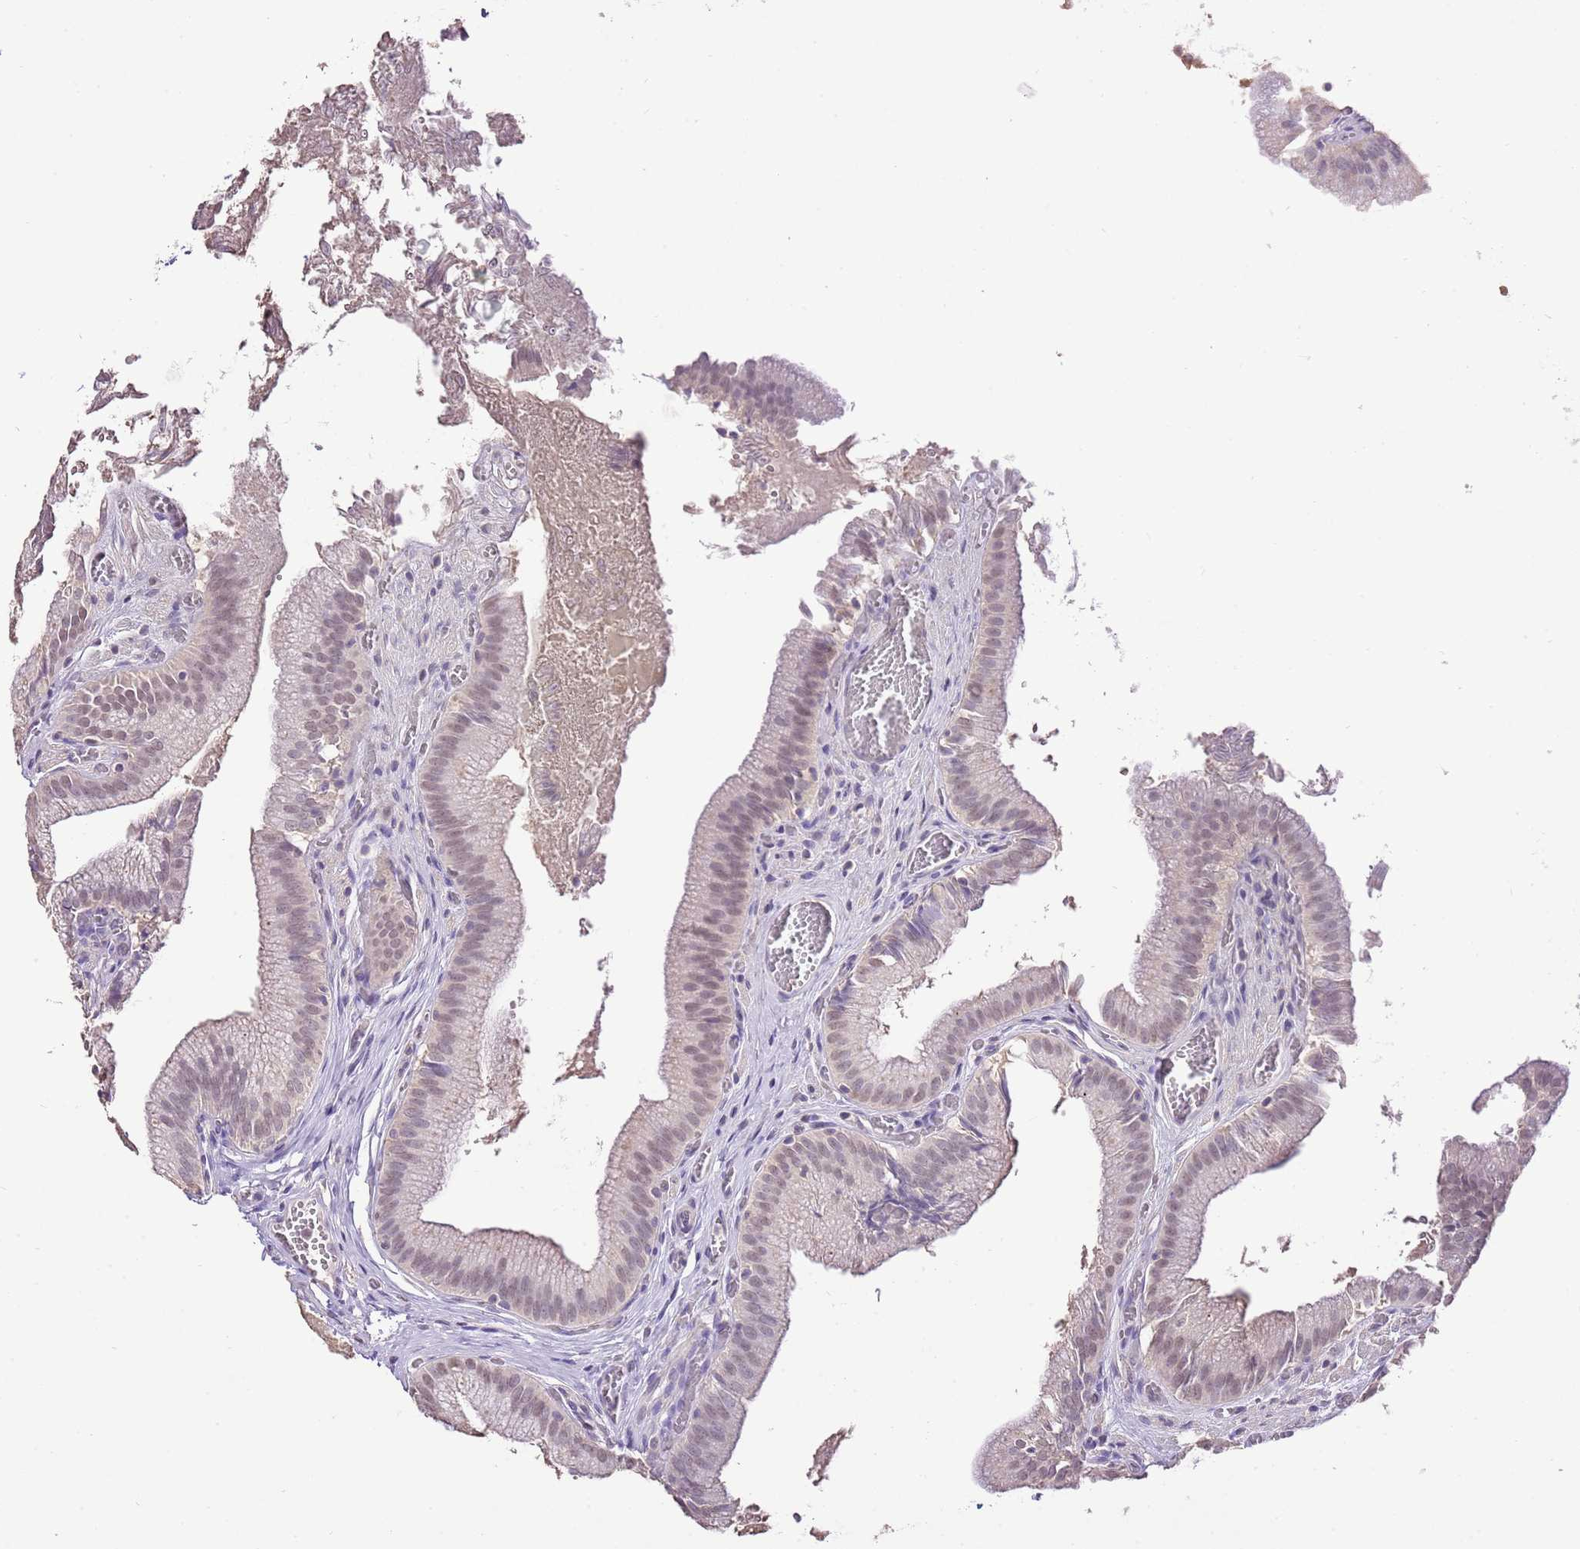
{"staining": {"intensity": "weak", "quantity": ">75%", "location": "nuclear"}, "tissue": "gallbladder", "cell_type": "Glandular cells", "image_type": "normal", "snomed": [{"axis": "morphology", "description": "Normal tissue, NOS"}, {"axis": "topography", "description": "Gallbladder"}, {"axis": "topography", "description": "Peripheral nerve tissue"}], "caption": "A micrograph of human gallbladder stained for a protein demonstrates weak nuclear brown staining in glandular cells.", "gene": "IZUMO4", "patient": {"sex": "male", "age": 17}}